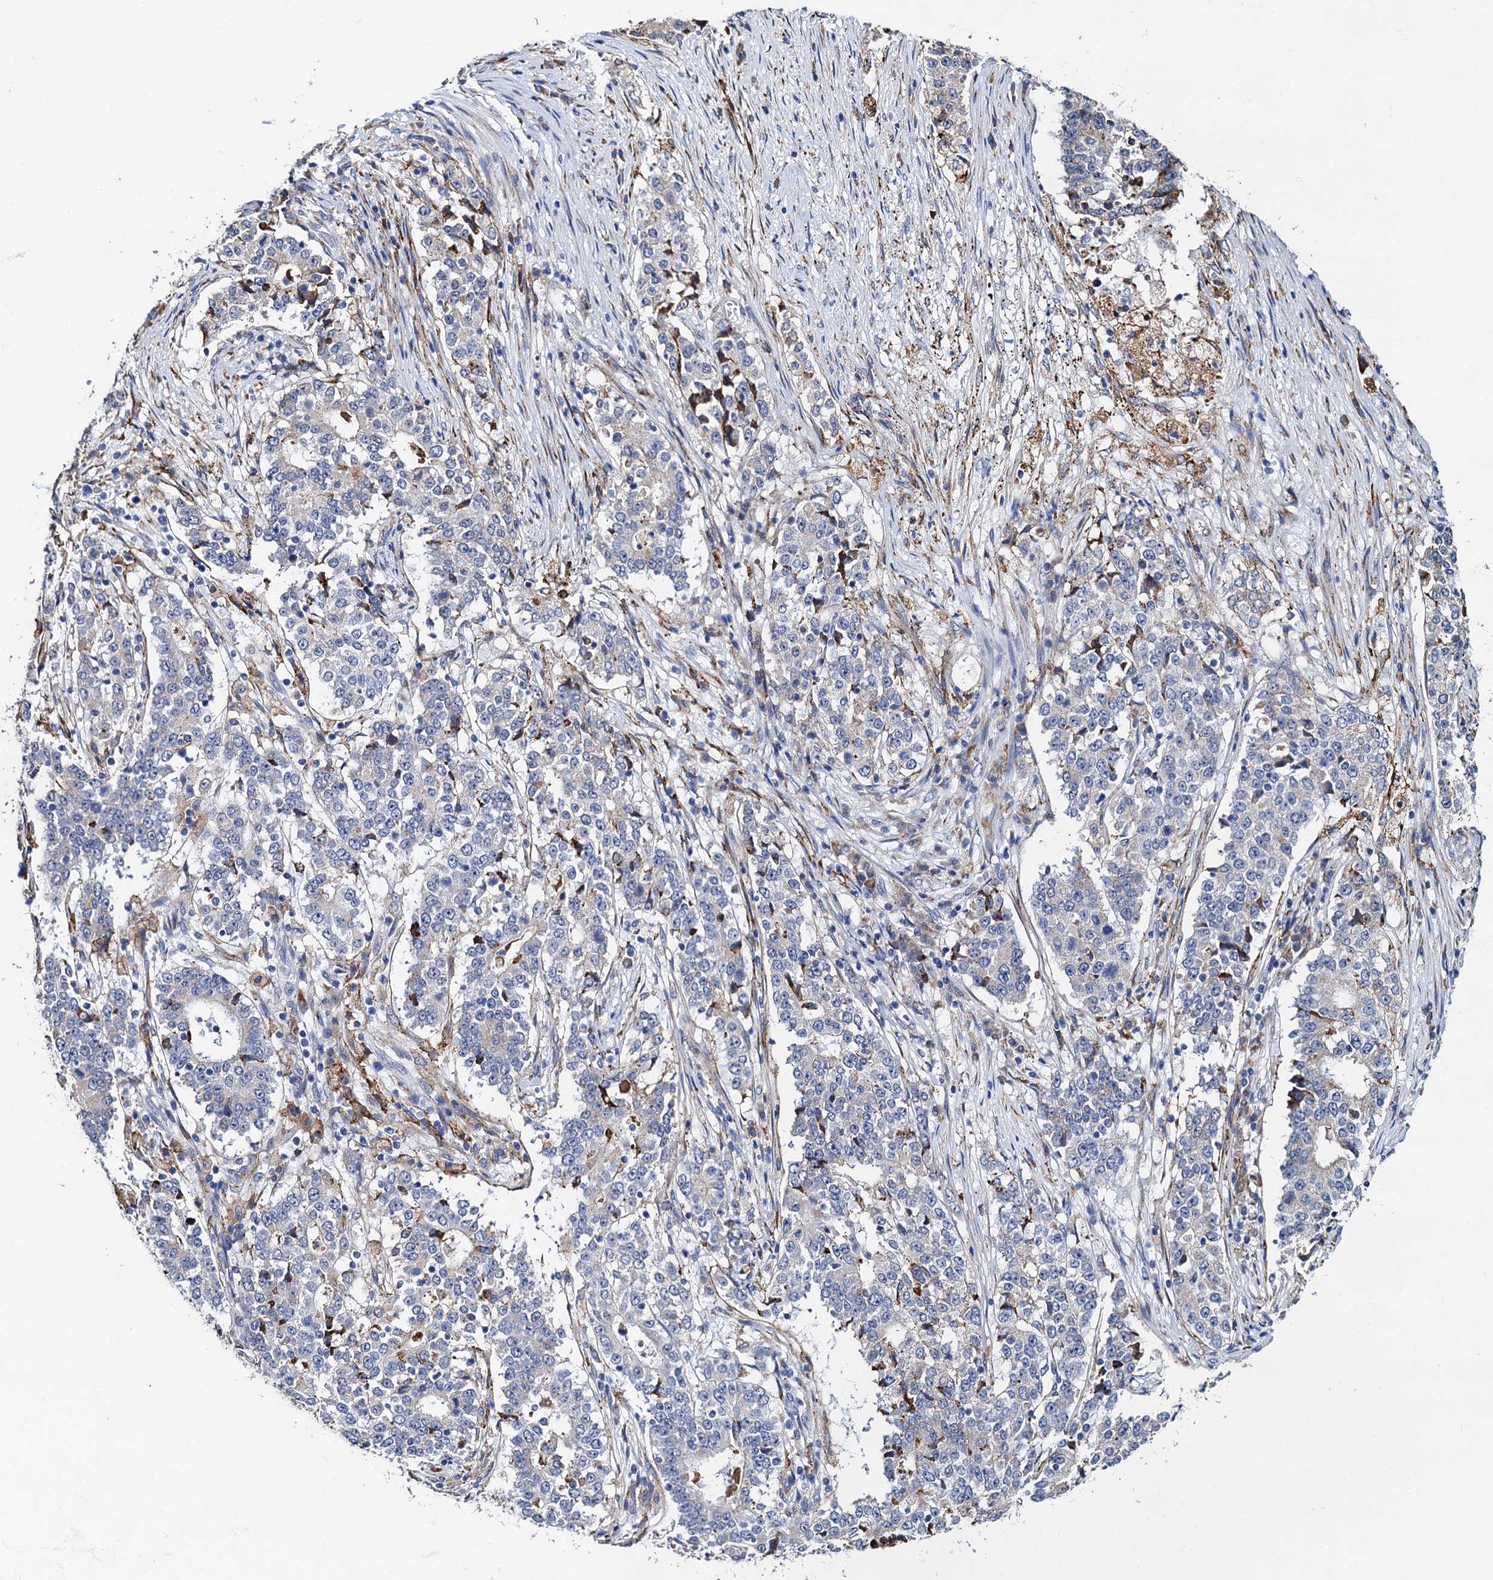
{"staining": {"intensity": "negative", "quantity": "none", "location": "none"}, "tissue": "stomach cancer", "cell_type": "Tumor cells", "image_type": "cancer", "snomed": [{"axis": "morphology", "description": "Adenocarcinoma, NOS"}, {"axis": "topography", "description": "Stomach"}], "caption": "IHC image of neoplastic tissue: stomach cancer stained with DAB displays no significant protein positivity in tumor cells.", "gene": "SLC7A10", "patient": {"sex": "male", "age": 59}}